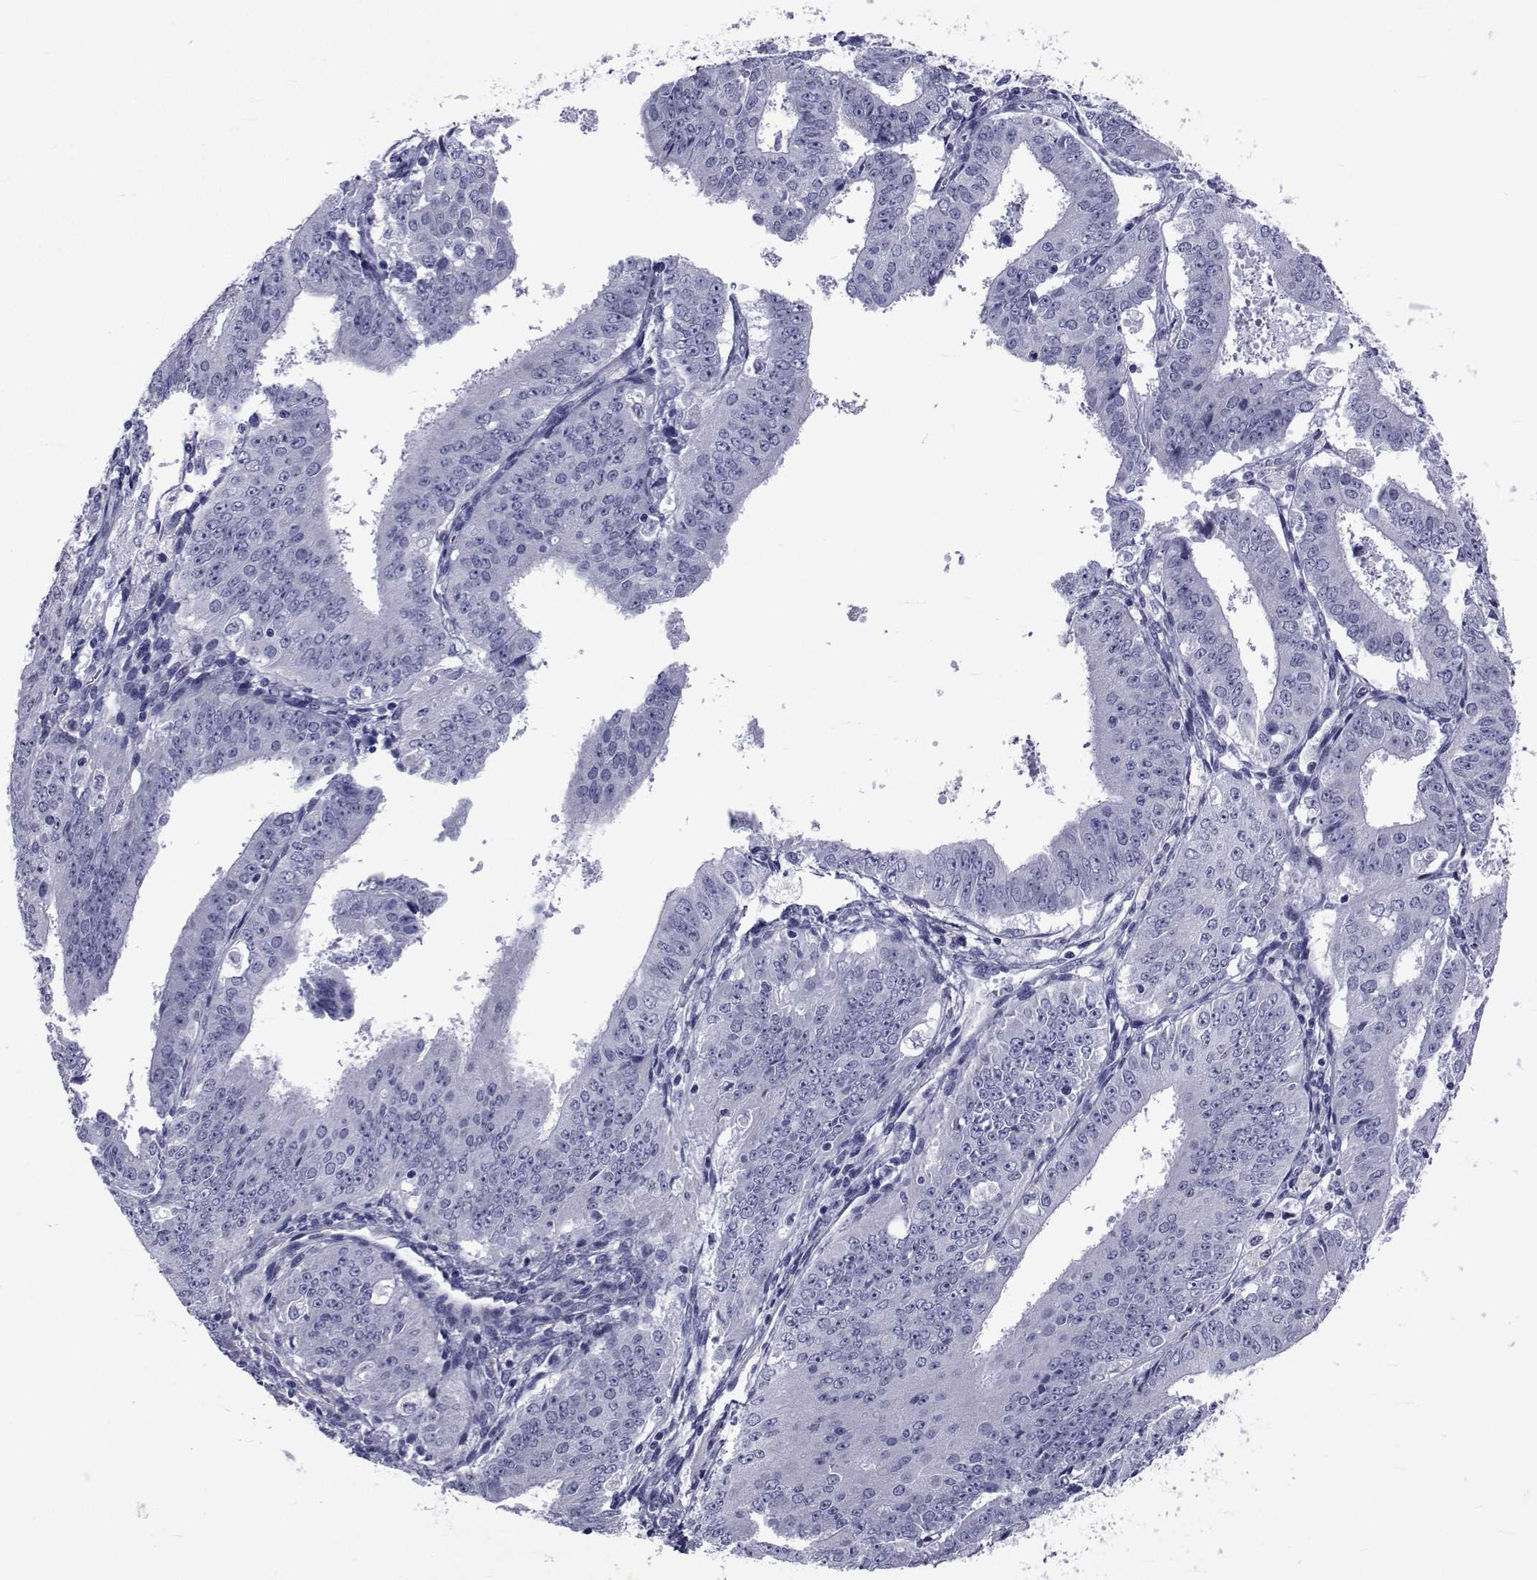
{"staining": {"intensity": "negative", "quantity": "none", "location": "none"}, "tissue": "ovarian cancer", "cell_type": "Tumor cells", "image_type": "cancer", "snomed": [{"axis": "morphology", "description": "Carcinoma, endometroid"}, {"axis": "topography", "description": "Ovary"}], "caption": "Immunohistochemistry histopathology image of neoplastic tissue: human ovarian cancer (endometroid carcinoma) stained with DAB reveals no significant protein positivity in tumor cells.", "gene": "GKAP1", "patient": {"sex": "female", "age": 42}}